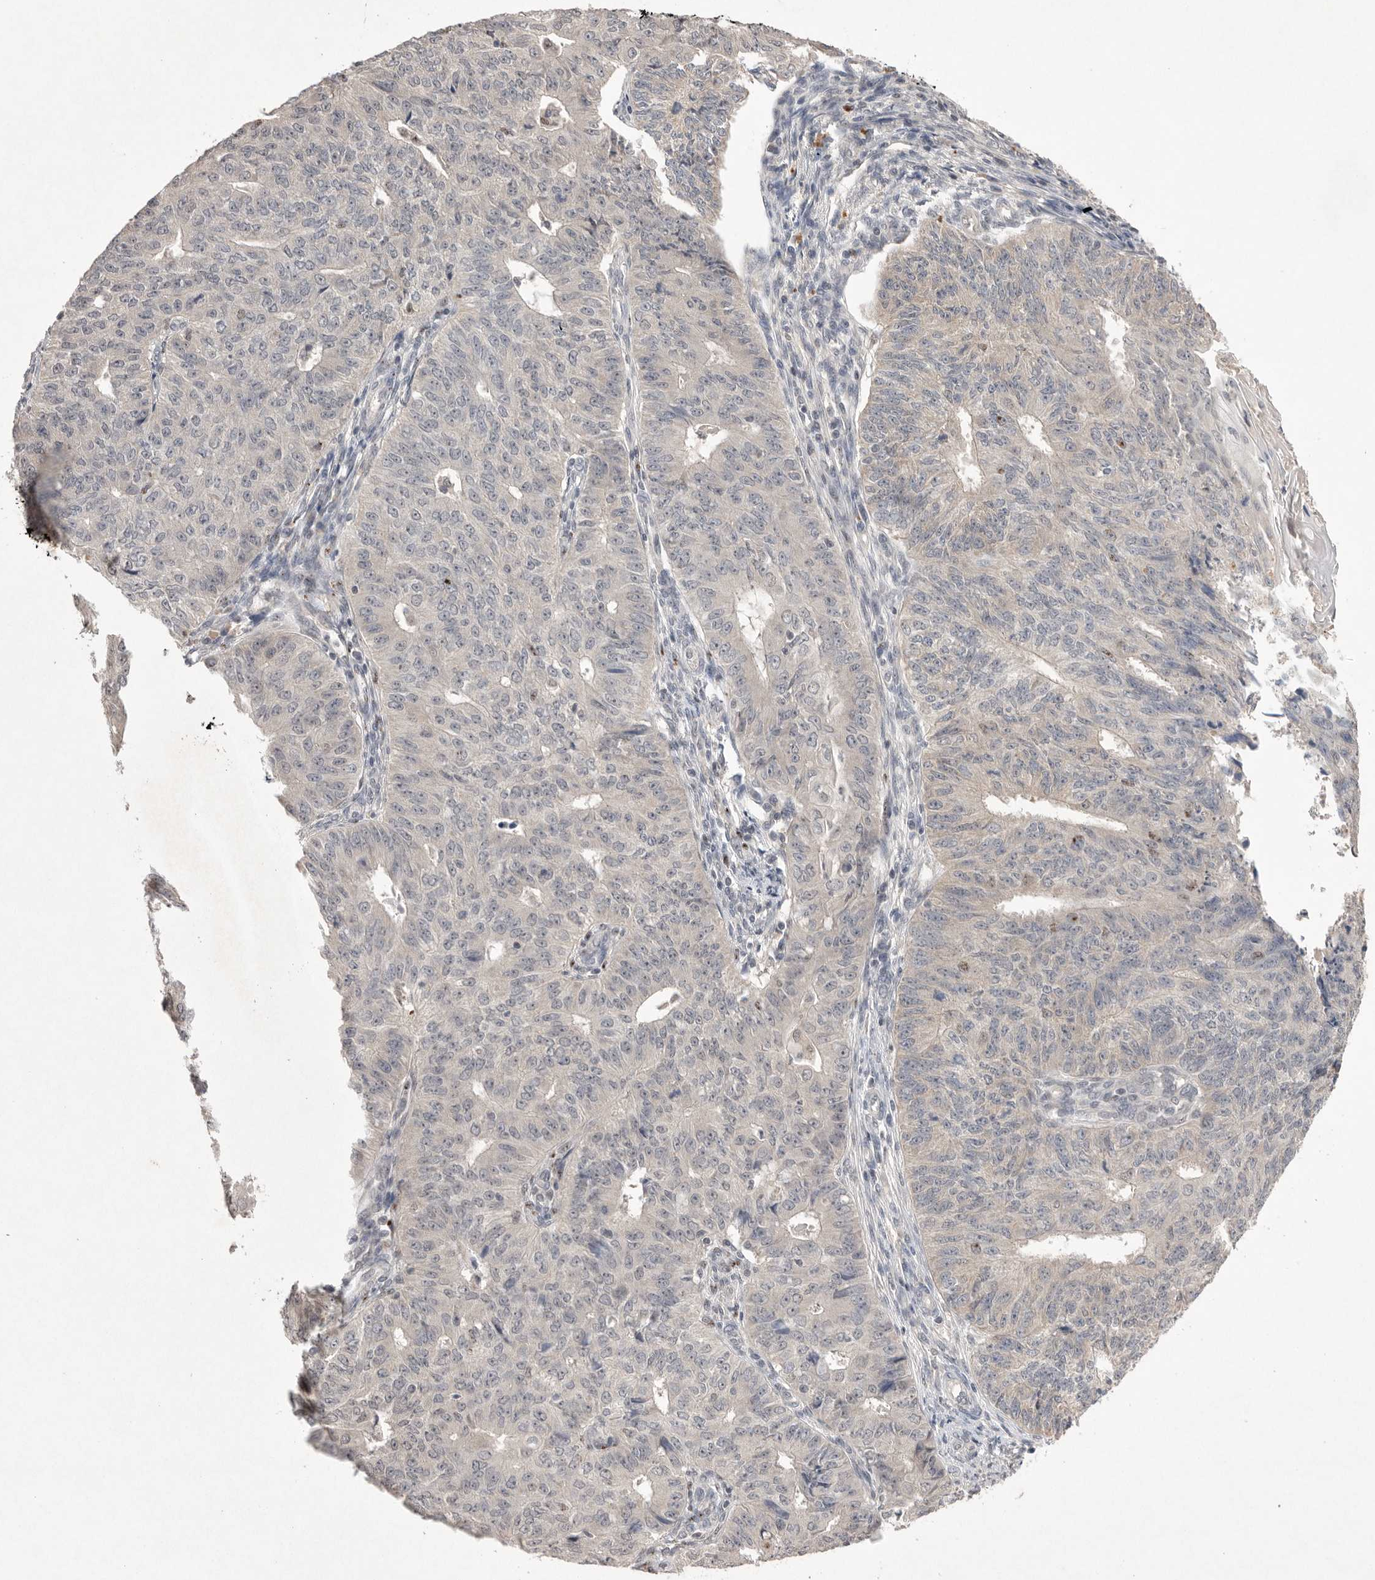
{"staining": {"intensity": "negative", "quantity": "none", "location": "none"}, "tissue": "endometrial cancer", "cell_type": "Tumor cells", "image_type": "cancer", "snomed": [{"axis": "morphology", "description": "Adenocarcinoma, NOS"}, {"axis": "topography", "description": "Endometrium"}], "caption": "Photomicrograph shows no significant protein staining in tumor cells of adenocarcinoma (endometrial).", "gene": "HUS1", "patient": {"sex": "female", "age": 32}}